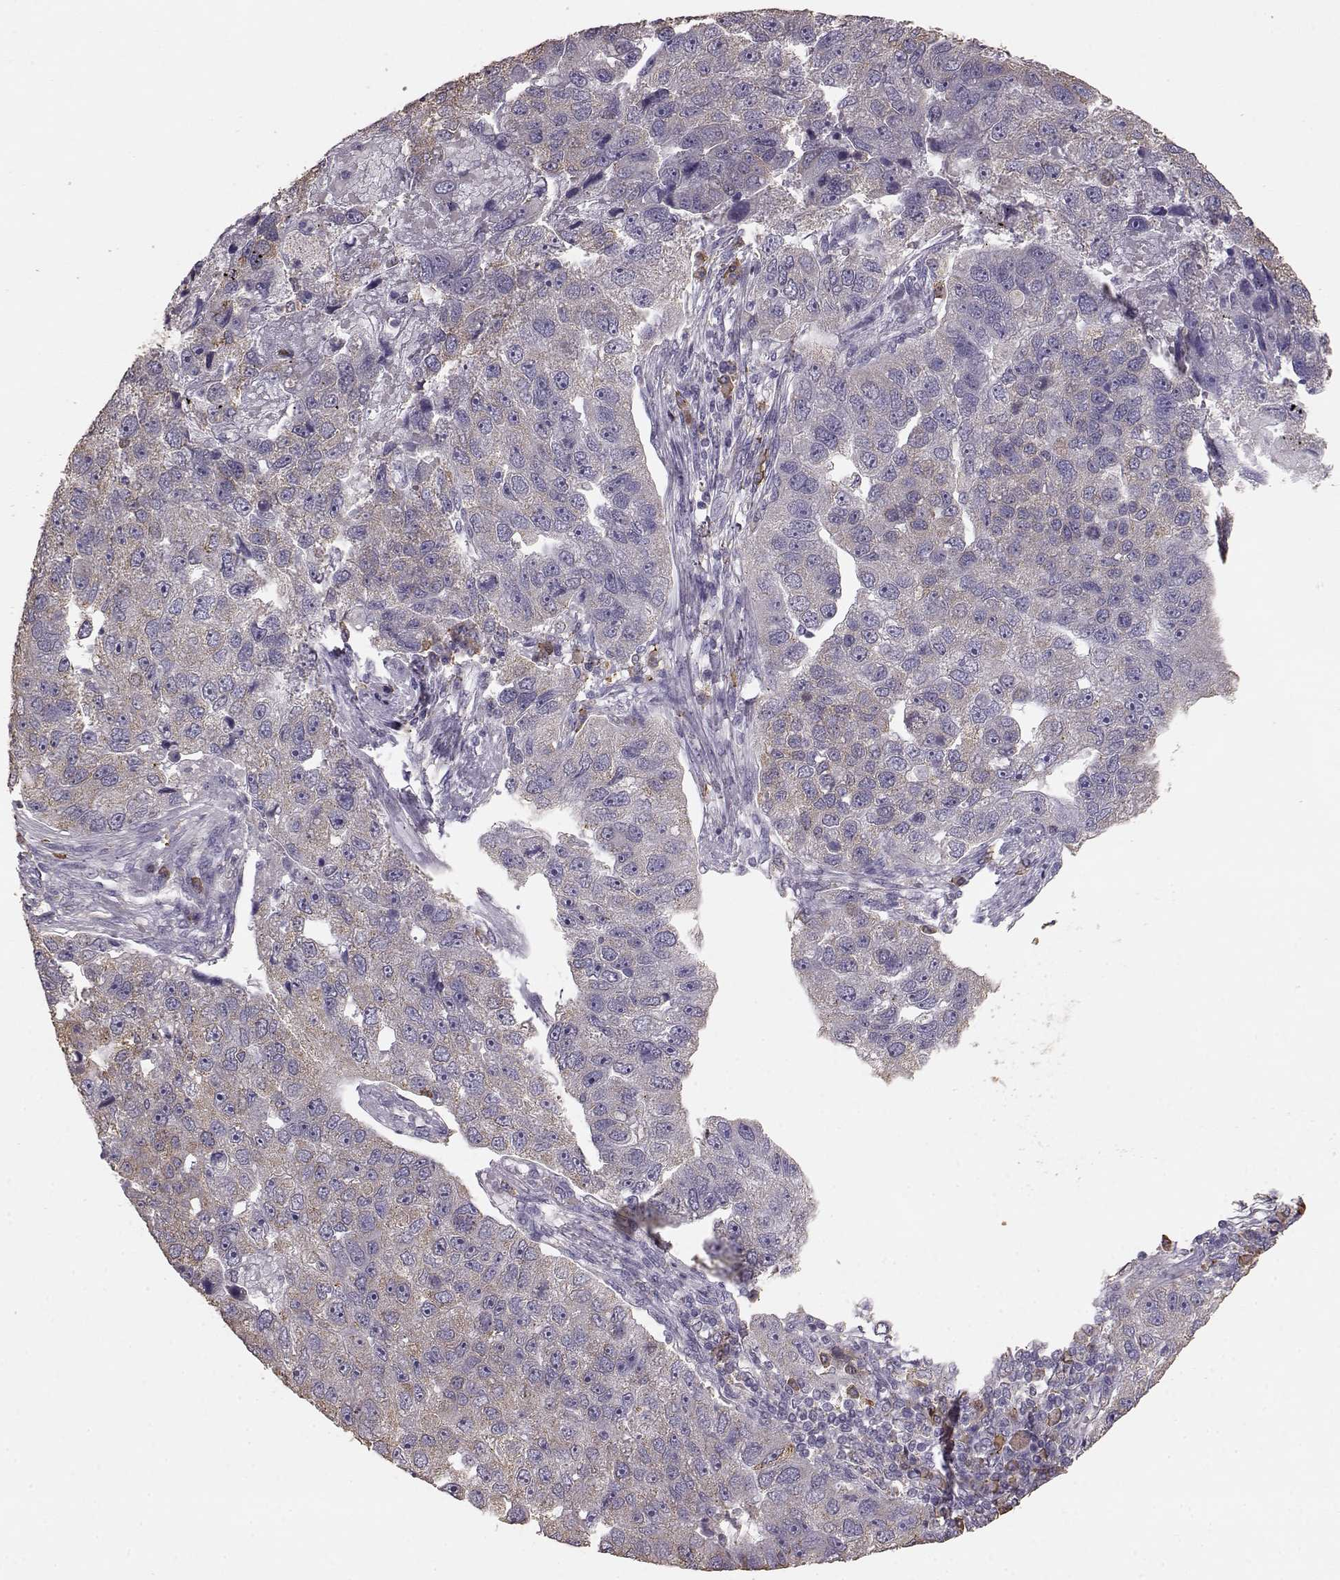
{"staining": {"intensity": "weak", "quantity": "<25%", "location": "cytoplasmic/membranous"}, "tissue": "pancreatic cancer", "cell_type": "Tumor cells", "image_type": "cancer", "snomed": [{"axis": "morphology", "description": "Adenocarcinoma, NOS"}, {"axis": "topography", "description": "Pancreas"}], "caption": "Human pancreatic adenocarcinoma stained for a protein using IHC exhibits no positivity in tumor cells.", "gene": "GABRG3", "patient": {"sex": "female", "age": 61}}